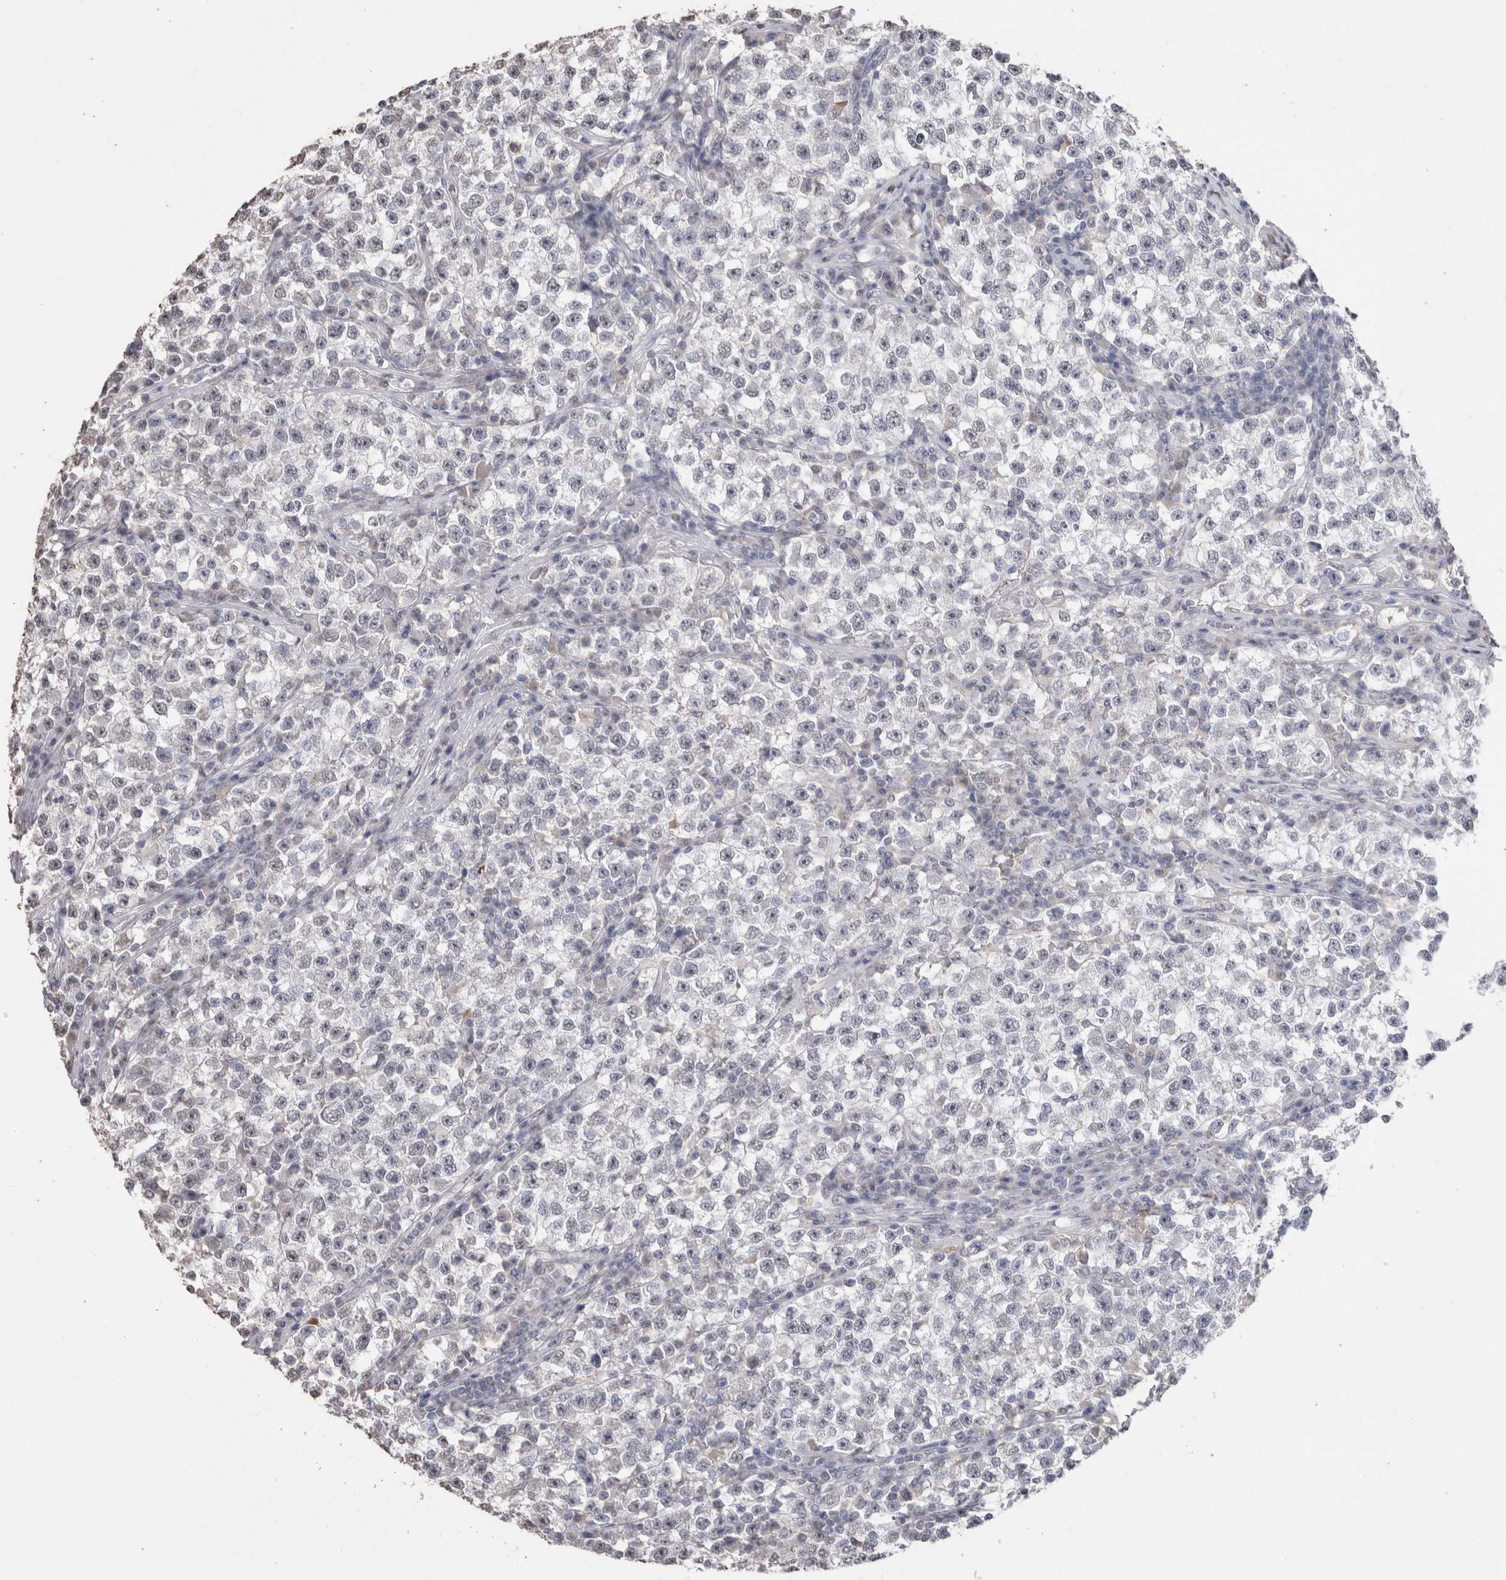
{"staining": {"intensity": "negative", "quantity": "none", "location": "none"}, "tissue": "testis cancer", "cell_type": "Tumor cells", "image_type": "cancer", "snomed": [{"axis": "morphology", "description": "Seminoma, NOS"}, {"axis": "topography", "description": "Testis"}], "caption": "DAB (3,3'-diaminobenzidine) immunohistochemical staining of human testis cancer exhibits no significant staining in tumor cells.", "gene": "LGALS2", "patient": {"sex": "male", "age": 22}}